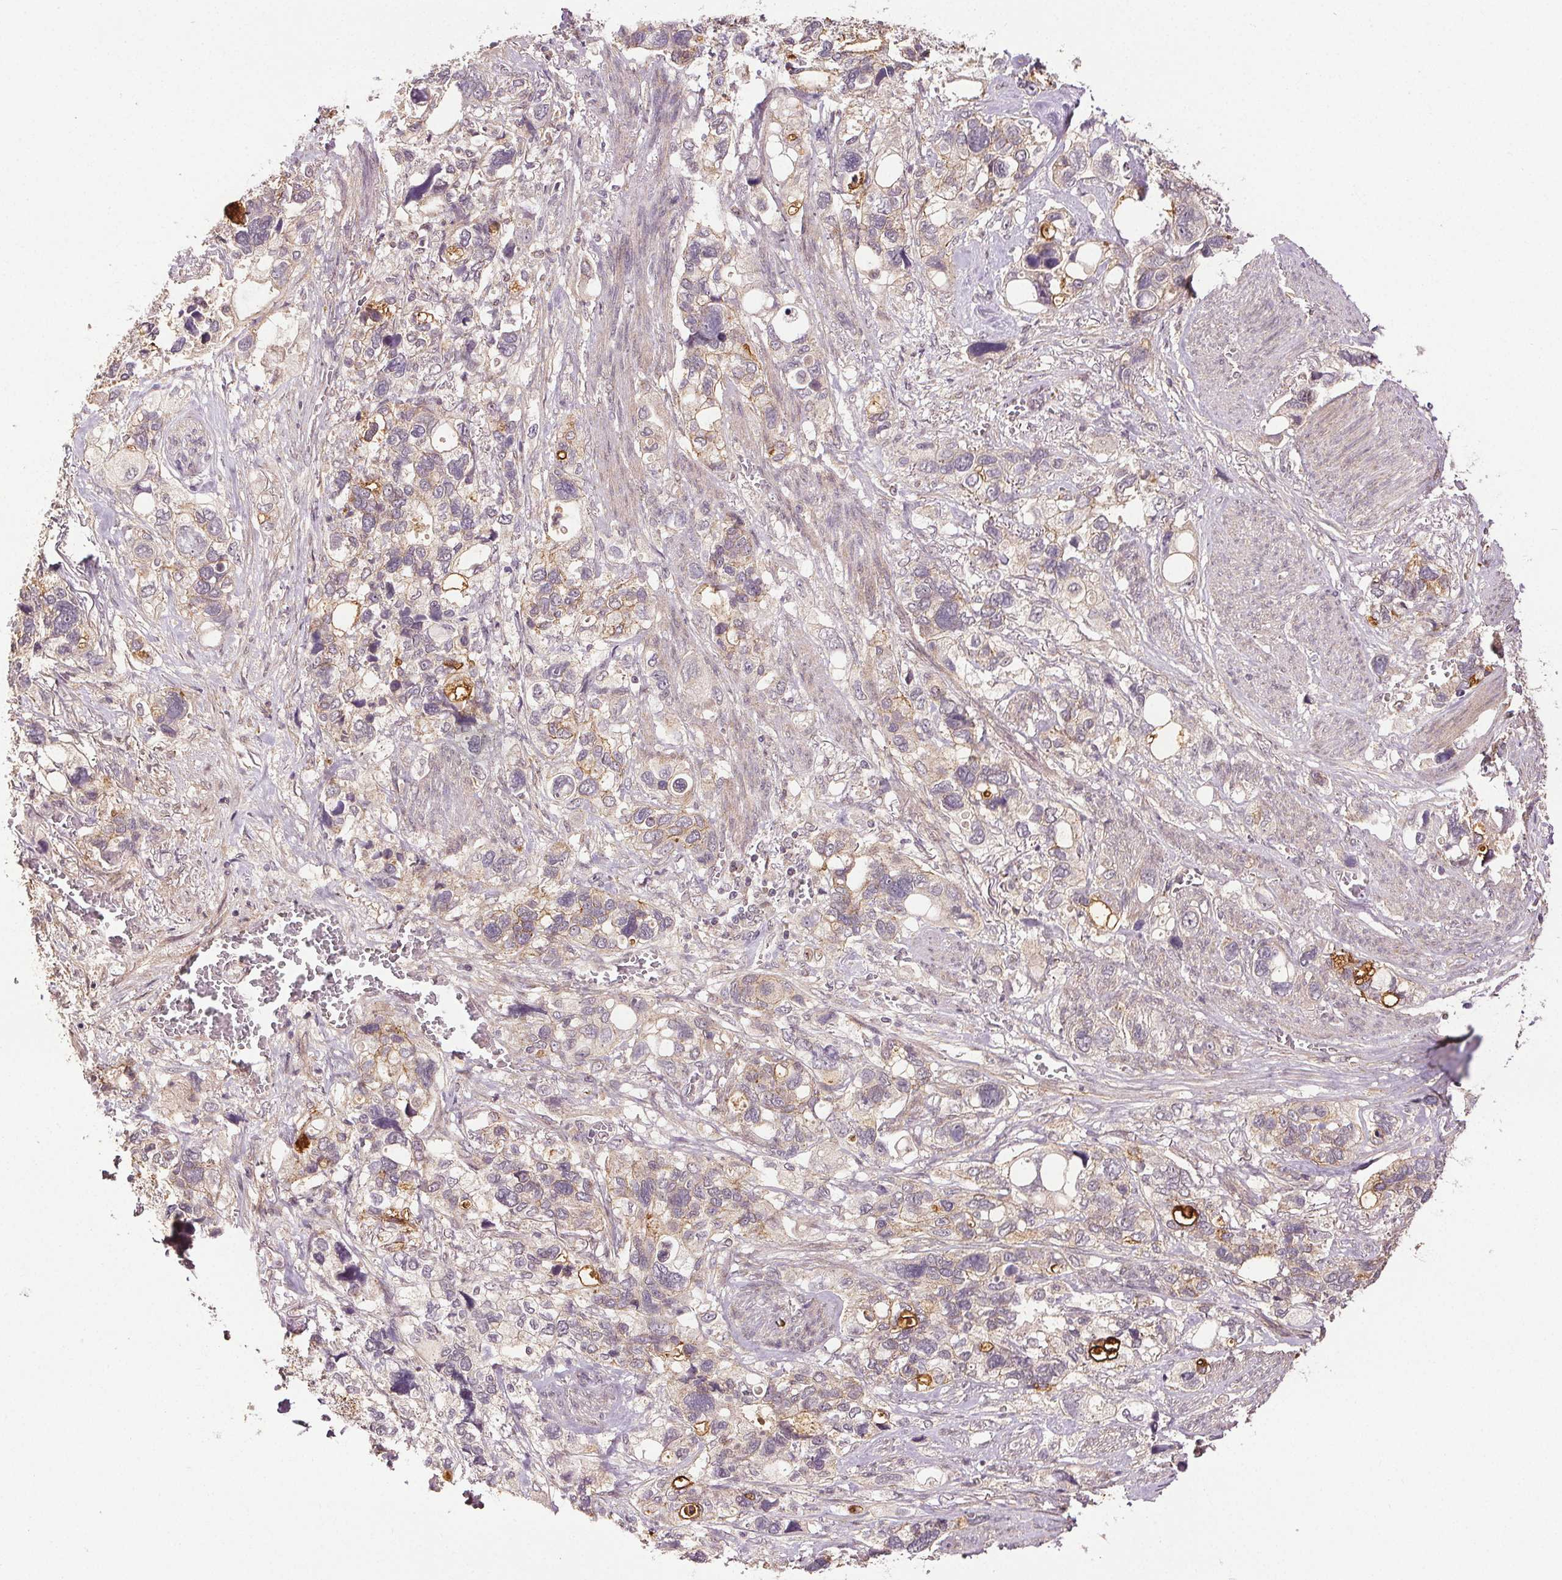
{"staining": {"intensity": "weak", "quantity": "<25%", "location": "cytoplasmic/membranous"}, "tissue": "stomach cancer", "cell_type": "Tumor cells", "image_type": "cancer", "snomed": [{"axis": "morphology", "description": "Adenocarcinoma, NOS"}, {"axis": "topography", "description": "Stomach, upper"}], "caption": "DAB immunohistochemical staining of stomach adenocarcinoma reveals no significant staining in tumor cells.", "gene": "EPHB3", "patient": {"sex": "female", "age": 81}}